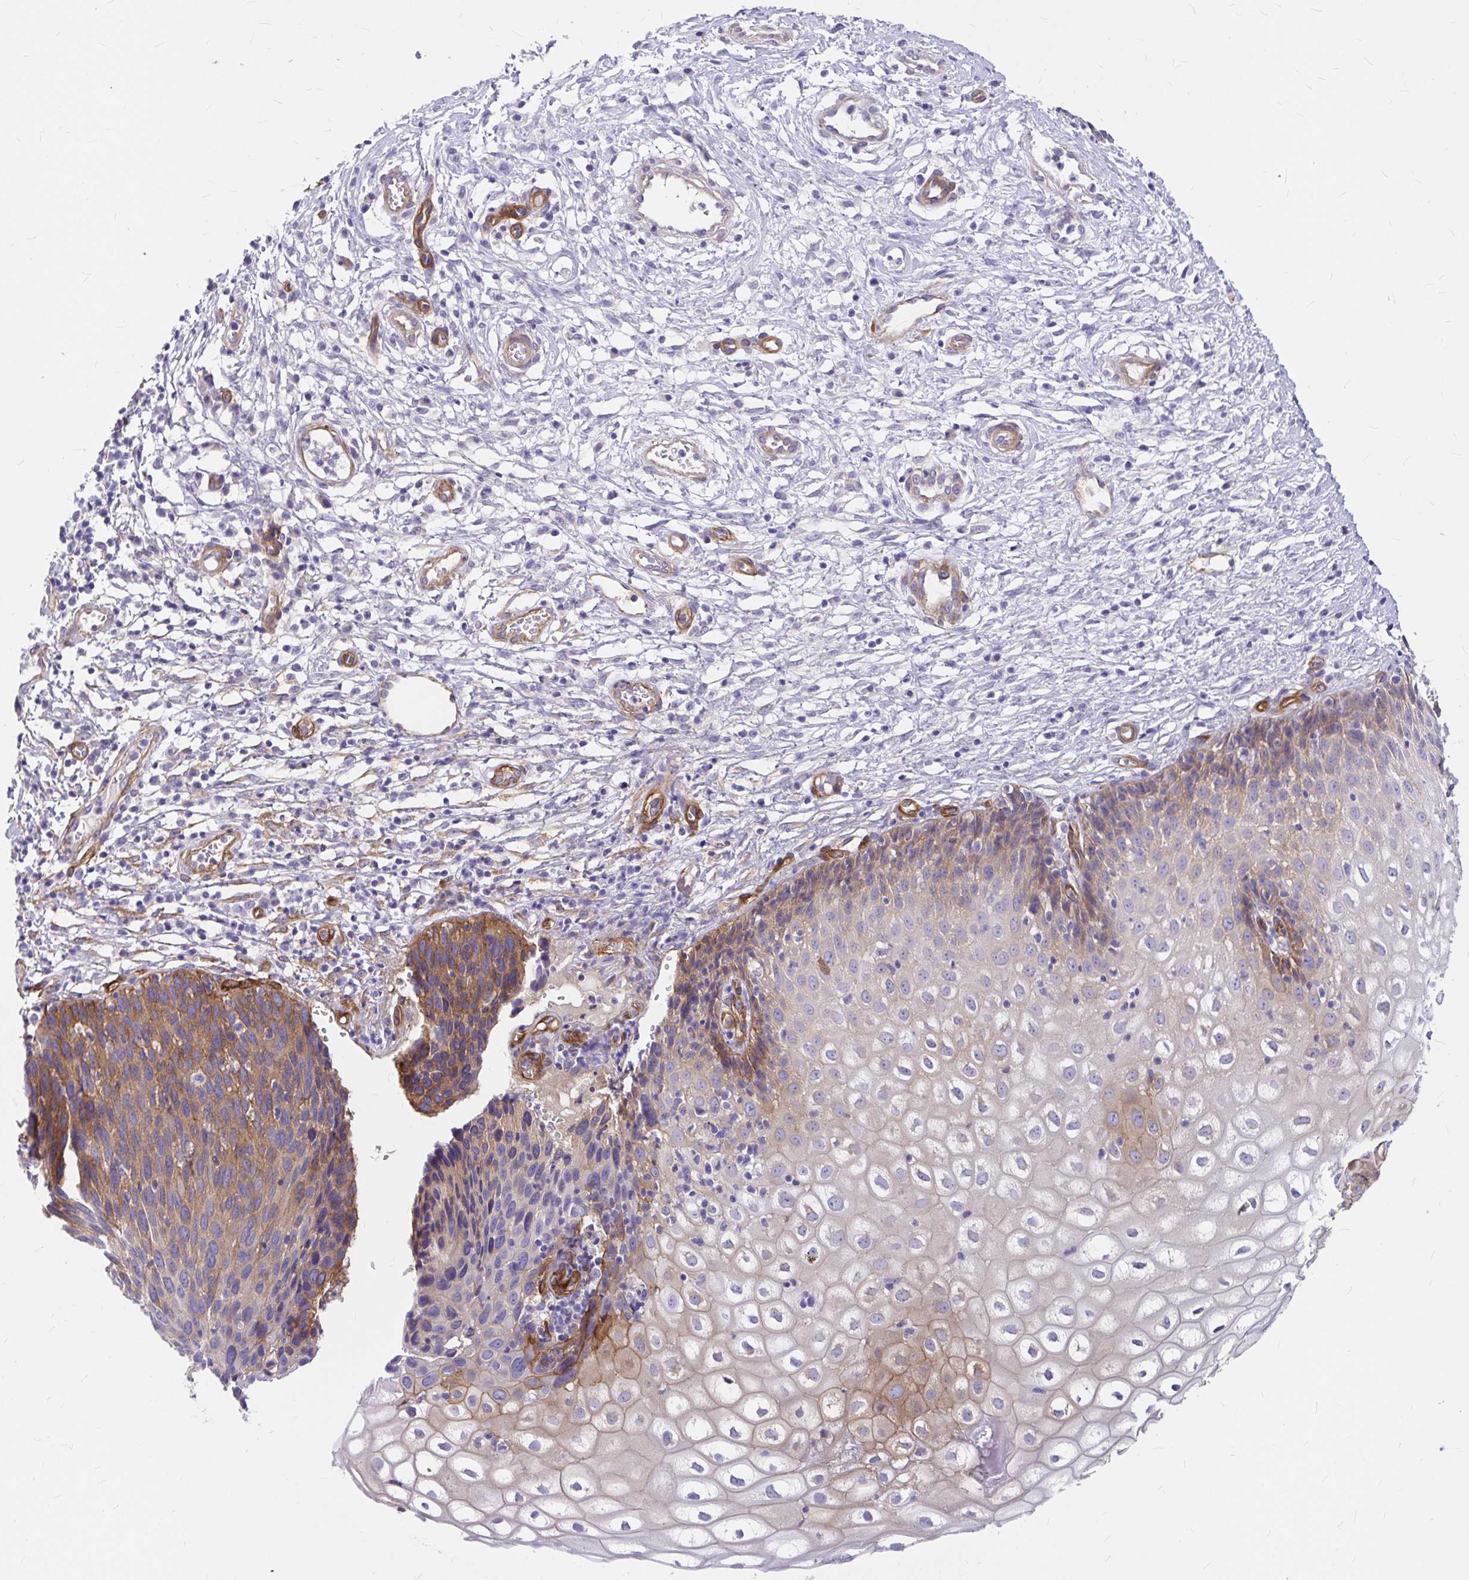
{"staining": {"intensity": "negative", "quantity": "none", "location": "none"}, "tissue": "cervix", "cell_type": "Glandular cells", "image_type": "normal", "snomed": [{"axis": "morphology", "description": "Normal tissue, NOS"}, {"axis": "topography", "description": "Cervix"}], "caption": "This is an immunohistochemistry (IHC) micrograph of benign human cervix. There is no expression in glandular cells.", "gene": "MYO1B", "patient": {"sex": "female", "age": 36}}